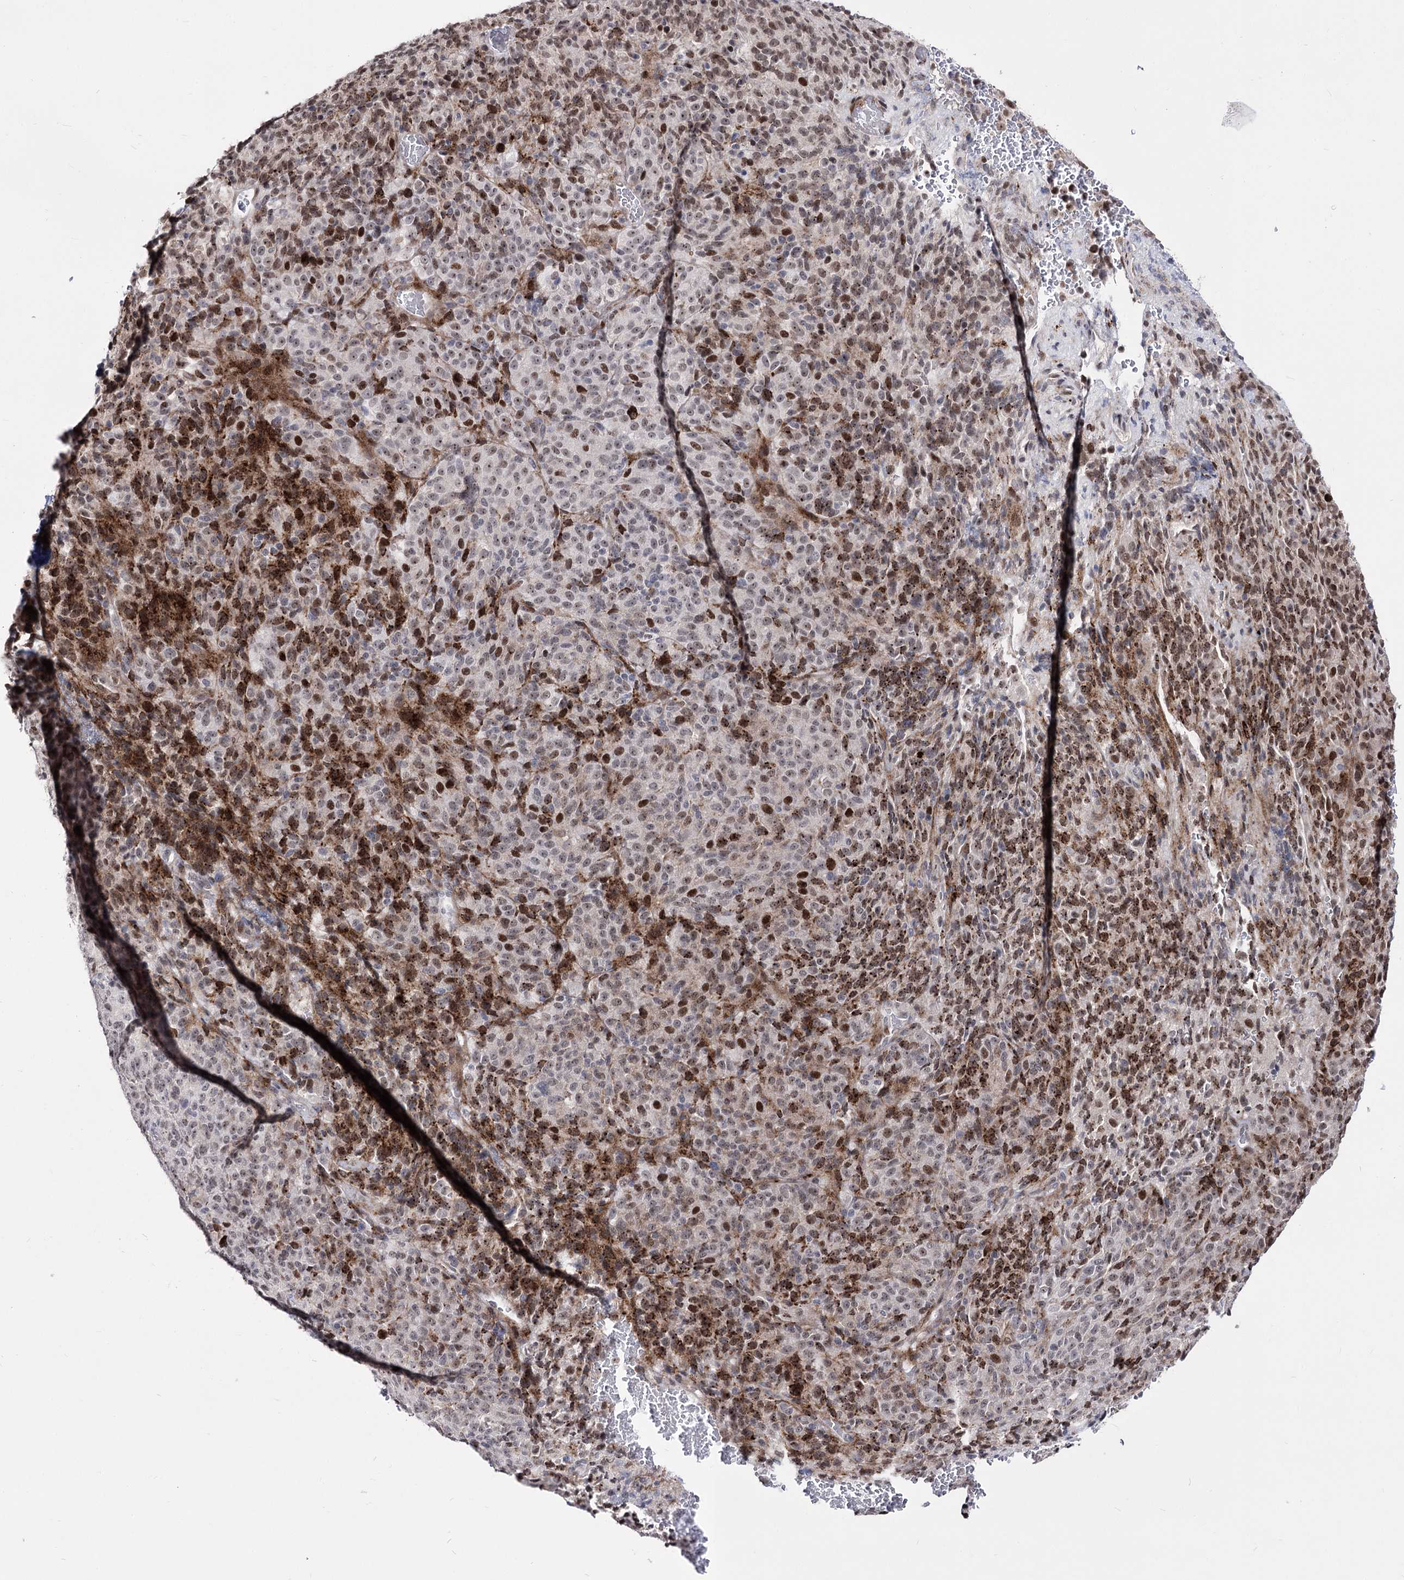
{"staining": {"intensity": "weak", "quantity": ">75%", "location": "nuclear"}, "tissue": "melanoma", "cell_type": "Tumor cells", "image_type": "cancer", "snomed": [{"axis": "morphology", "description": "Malignant melanoma, Metastatic site"}, {"axis": "topography", "description": "Brain"}], "caption": "Tumor cells reveal weak nuclear staining in approximately >75% of cells in melanoma. (Brightfield microscopy of DAB IHC at high magnification).", "gene": "STOX1", "patient": {"sex": "female", "age": 56}}